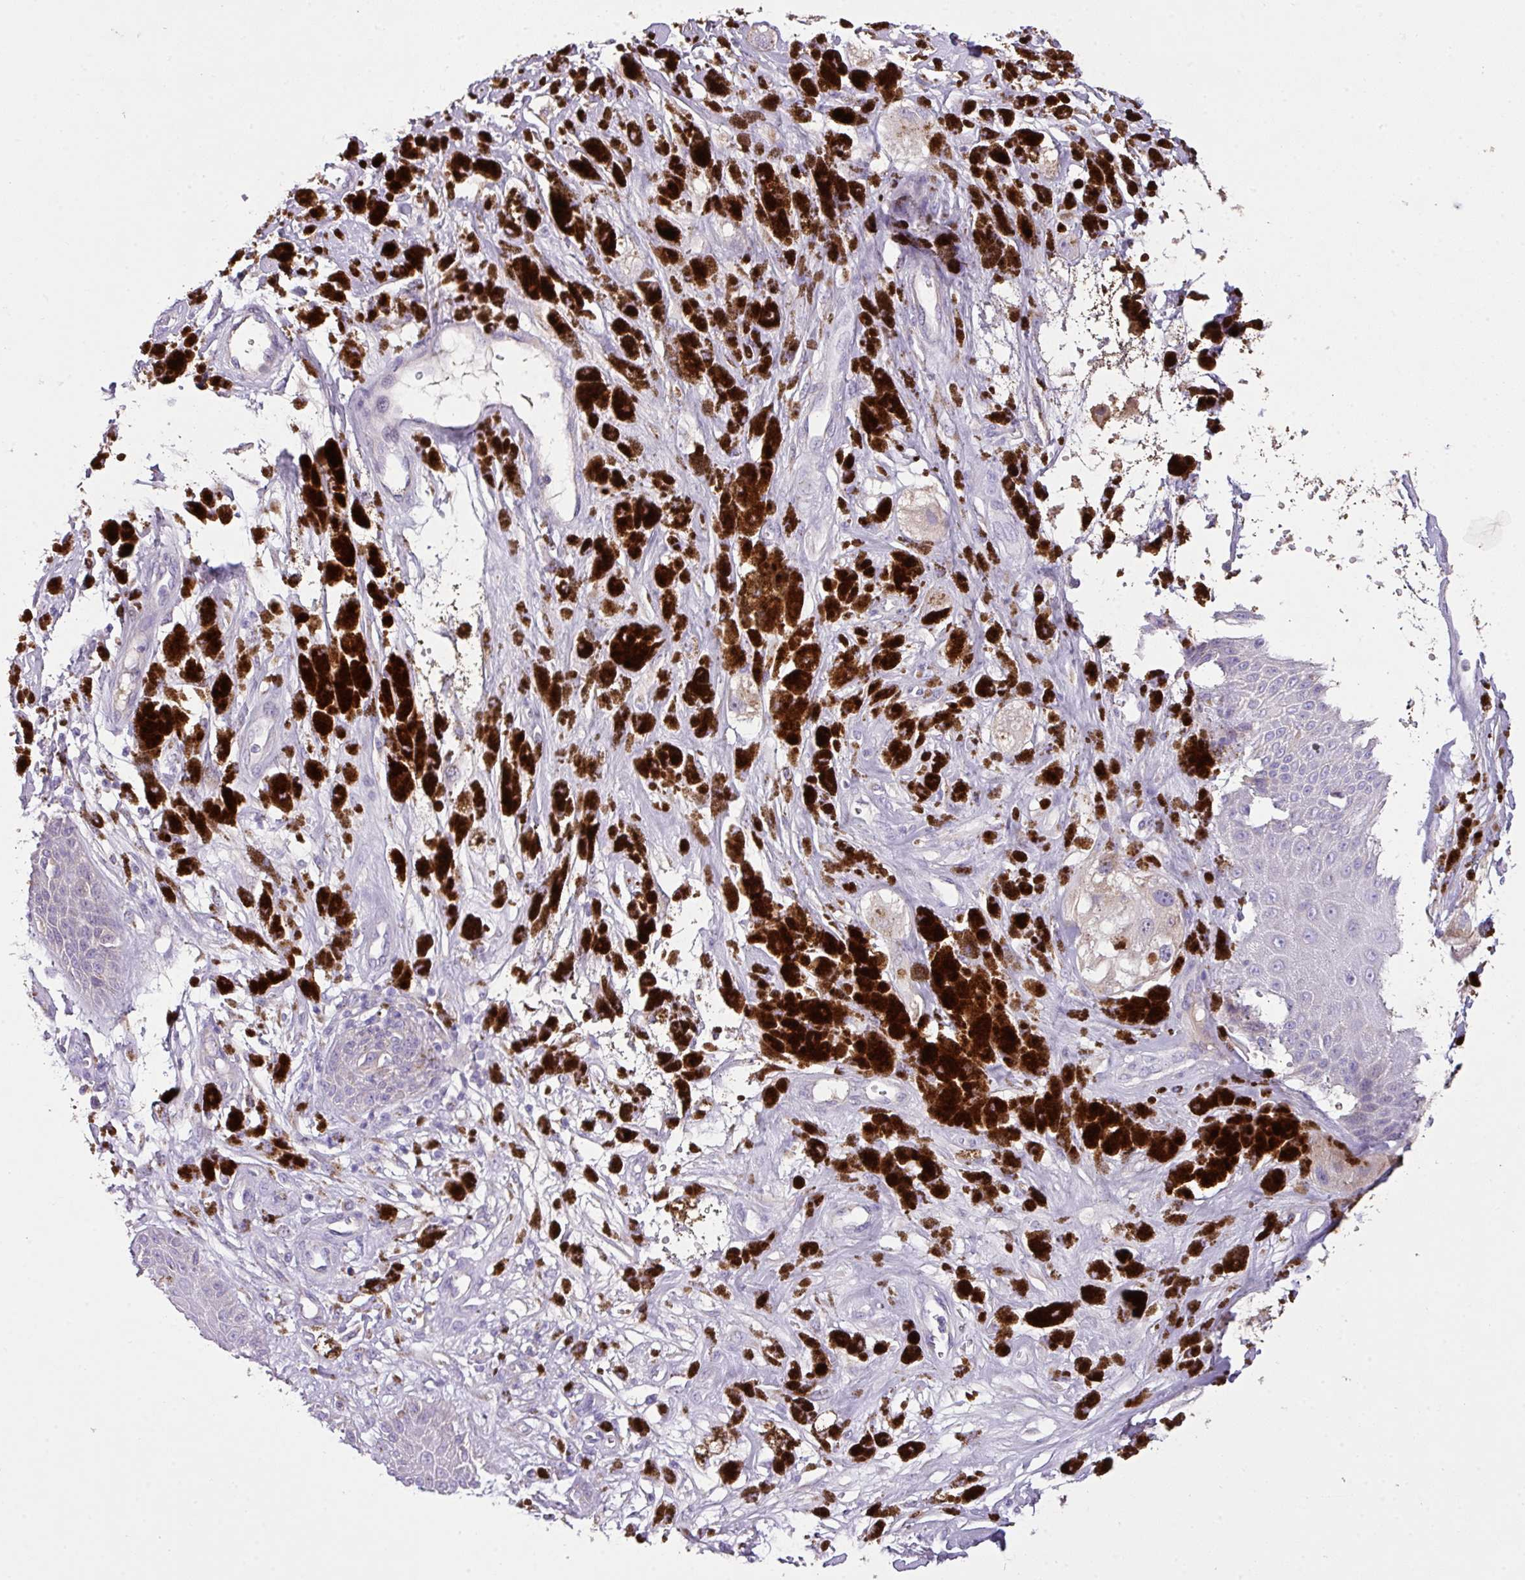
{"staining": {"intensity": "negative", "quantity": "none", "location": "none"}, "tissue": "melanoma", "cell_type": "Tumor cells", "image_type": "cancer", "snomed": [{"axis": "morphology", "description": "Malignant melanoma, NOS"}, {"axis": "topography", "description": "Skin"}], "caption": "Micrograph shows no significant protein staining in tumor cells of malignant melanoma. (DAB IHC visualized using brightfield microscopy, high magnification).", "gene": "OR6C6", "patient": {"sex": "male", "age": 88}}